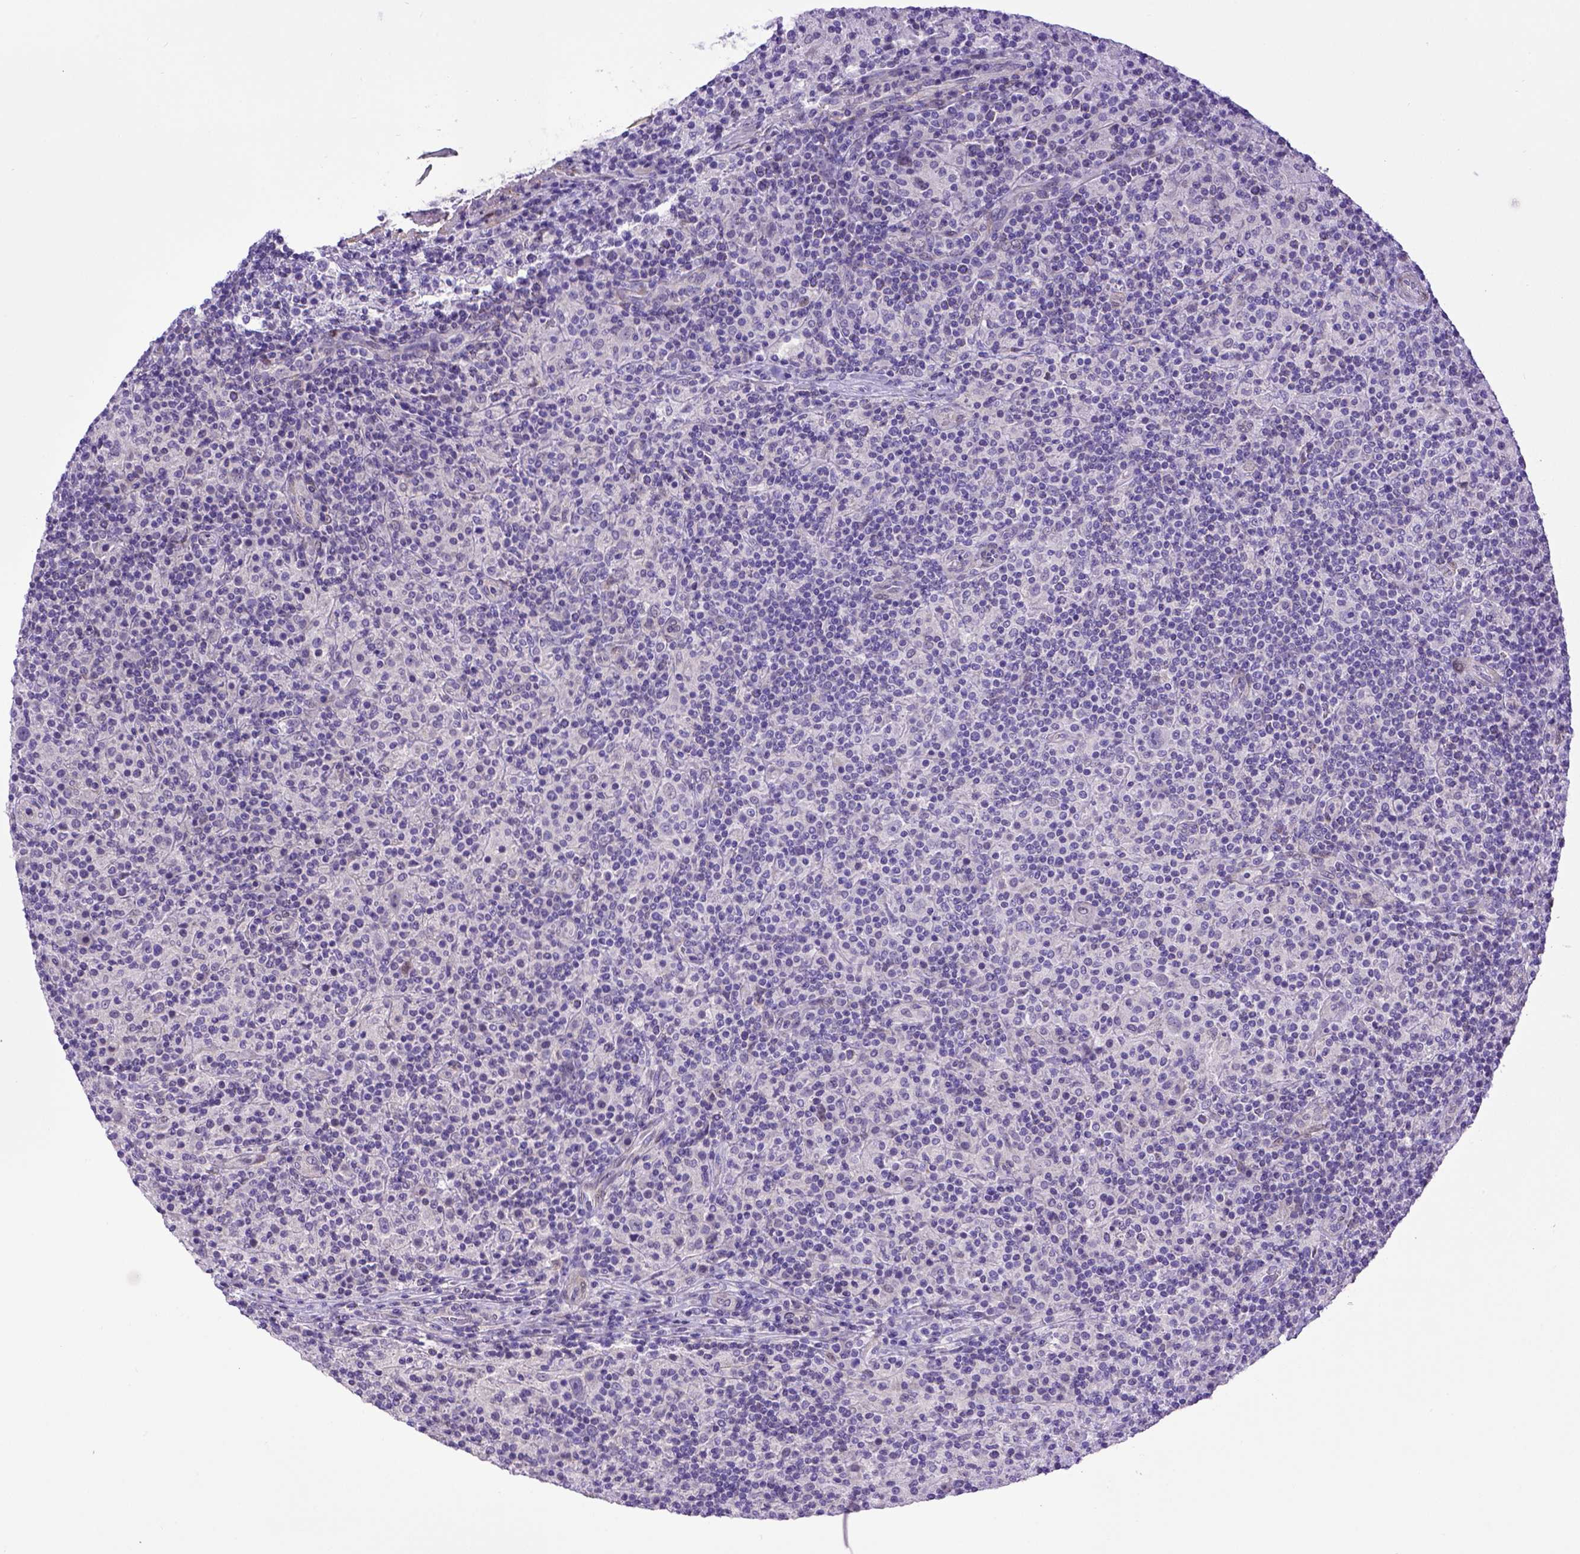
{"staining": {"intensity": "negative", "quantity": "none", "location": "none"}, "tissue": "lymphoma", "cell_type": "Tumor cells", "image_type": "cancer", "snomed": [{"axis": "morphology", "description": "Hodgkin's disease, NOS"}, {"axis": "topography", "description": "Lymph node"}], "caption": "Lymphoma was stained to show a protein in brown. There is no significant staining in tumor cells.", "gene": "BTN1A1", "patient": {"sex": "male", "age": 70}}